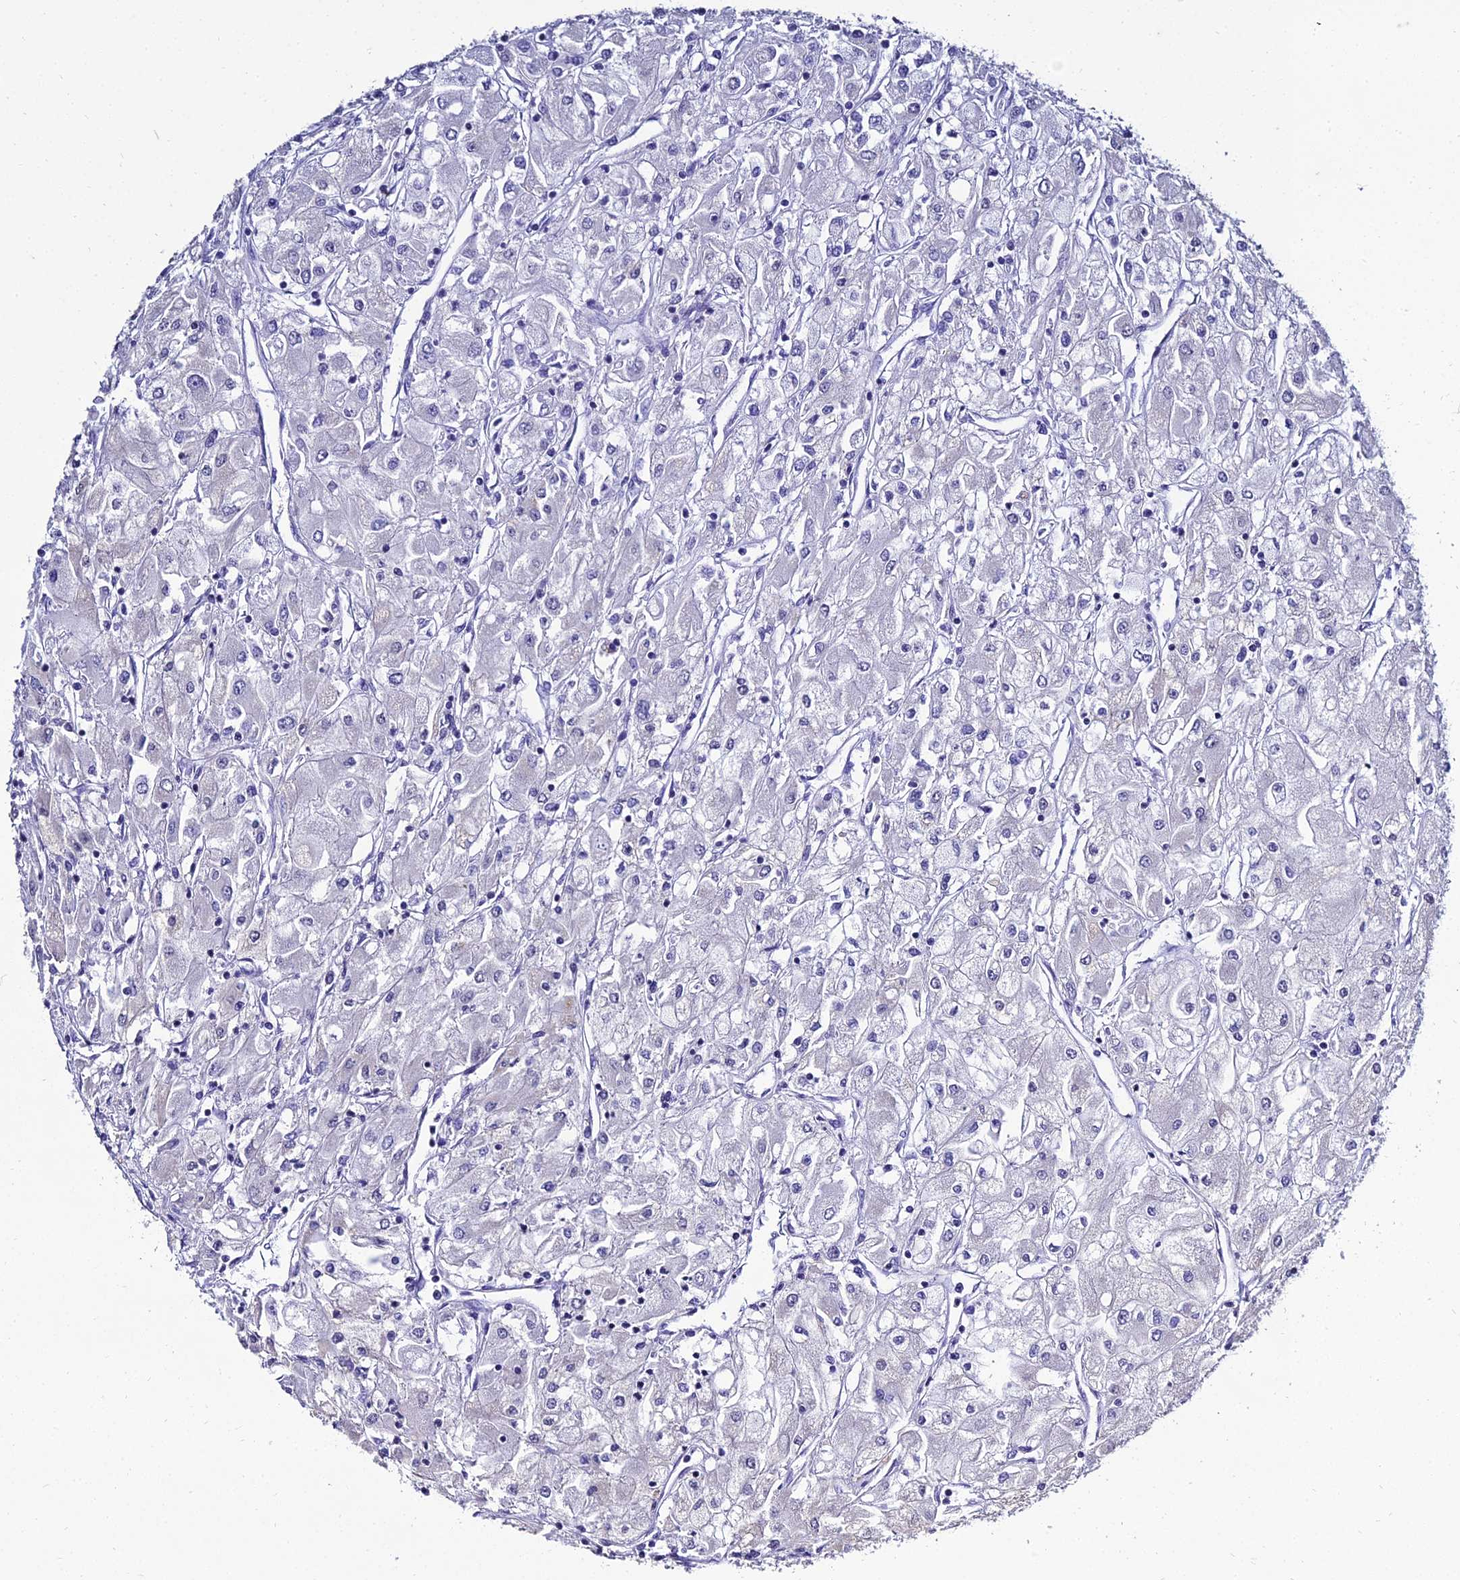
{"staining": {"intensity": "negative", "quantity": "none", "location": "none"}, "tissue": "renal cancer", "cell_type": "Tumor cells", "image_type": "cancer", "snomed": [{"axis": "morphology", "description": "Adenocarcinoma, NOS"}, {"axis": "topography", "description": "Kidney"}], "caption": "The histopathology image shows no staining of tumor cells in renal cancer (adenocarcinoma).", "gene": "PPP4R2", "patient": {"sex": "male", "age": 80}}